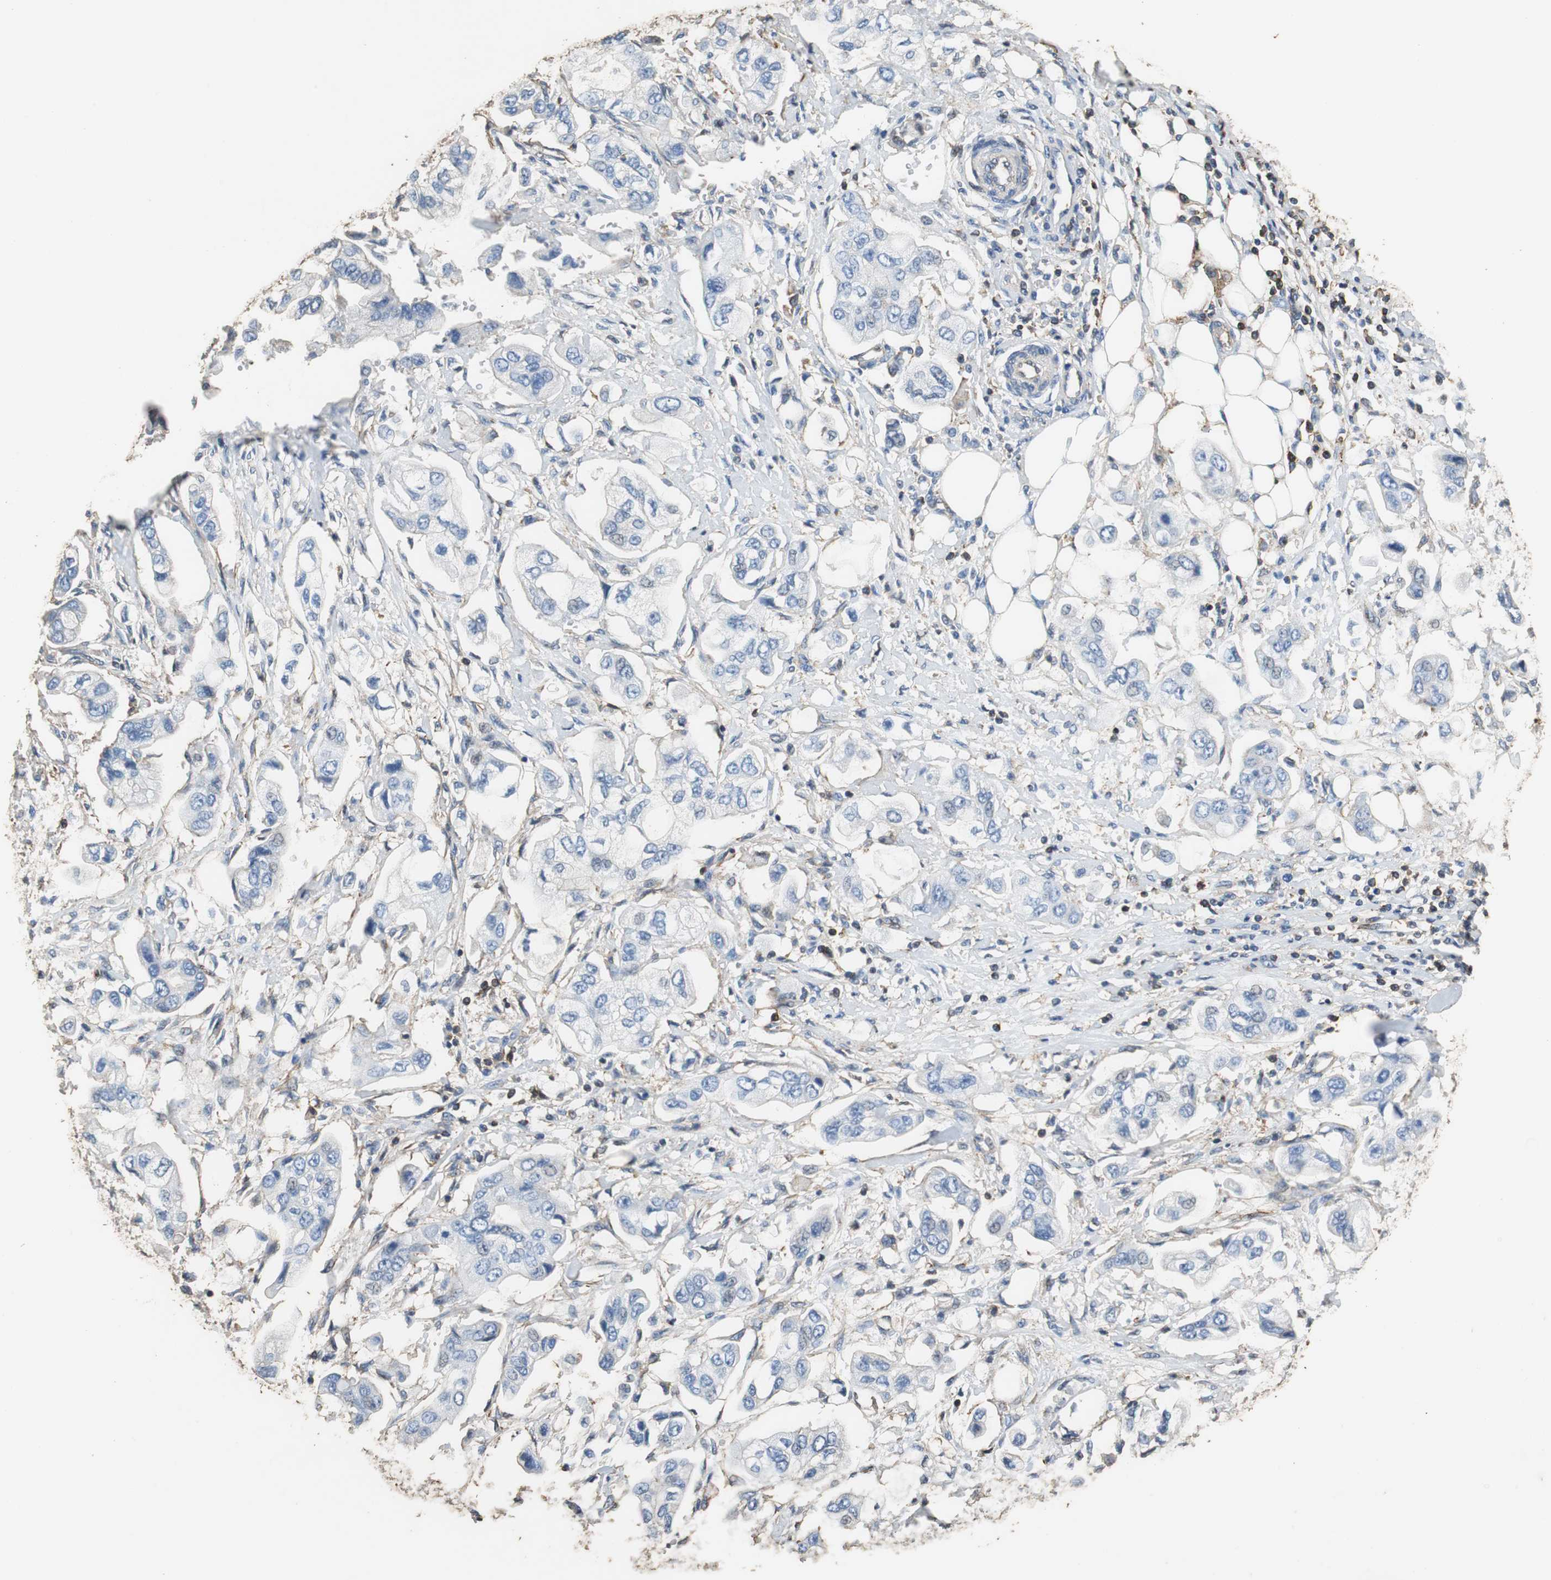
{"staining": {"intensity": "negative", "quantity": "none", "location": "none"}, "tissue": "stomach cancer", "cell_type": "Tumor cells", "image_type": "cancer", "snomed": [{"axis": "morphology", "description": "Adenocarcinoma, NOS"}, {"axis": "topography", "description": "Stomach"}], "caption": "Tumor cells show no significant positivity in stomach adenocarcinoma.", "gene": "PRKRA", "patient": {"sex": "male", "age": 62}}